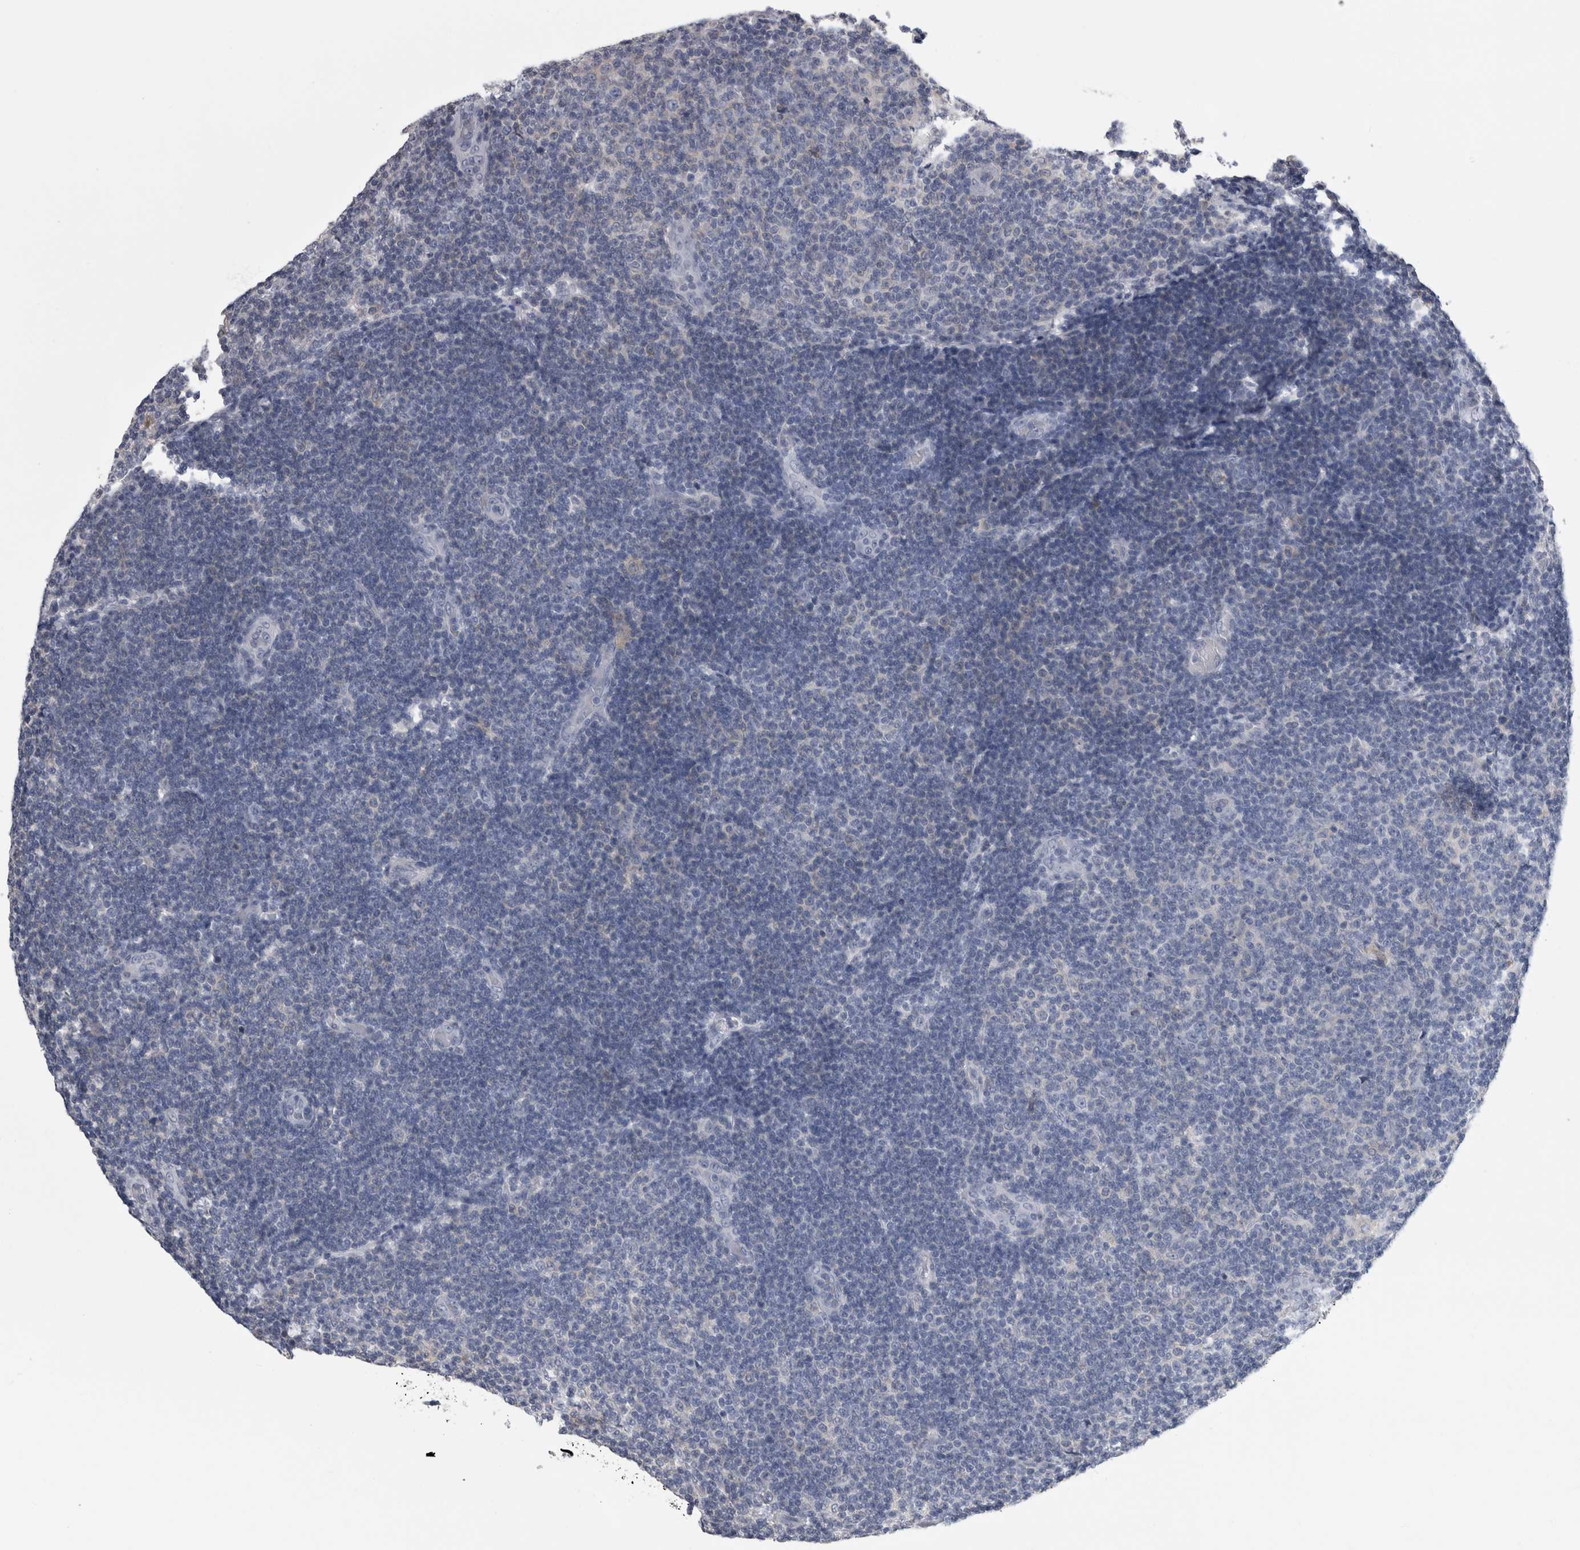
{"staining": {"intensity": "negative", "quantity": "none", "location": "none"}, "tissue": "lymphoma", "cell_type": "Tumor cells", "image_type": "cancer", "snomed": [{"axis": "morphology", "description": "Malignant lymphoma, non-Hodgkin's type, Low grade"}, {"axis": "topography", "description": "Lymph node"}], "caption": "This photomicrograph is of lymphoma stained with immunohistochemistry to label a protein in brown with the nuclei are counter-stained blue. There is no positivity in tumor cells. (IHC, brightfield microscopy, high magnification).", "gene": "AFMID", "patient": {"sex": "male", "age": 83}}